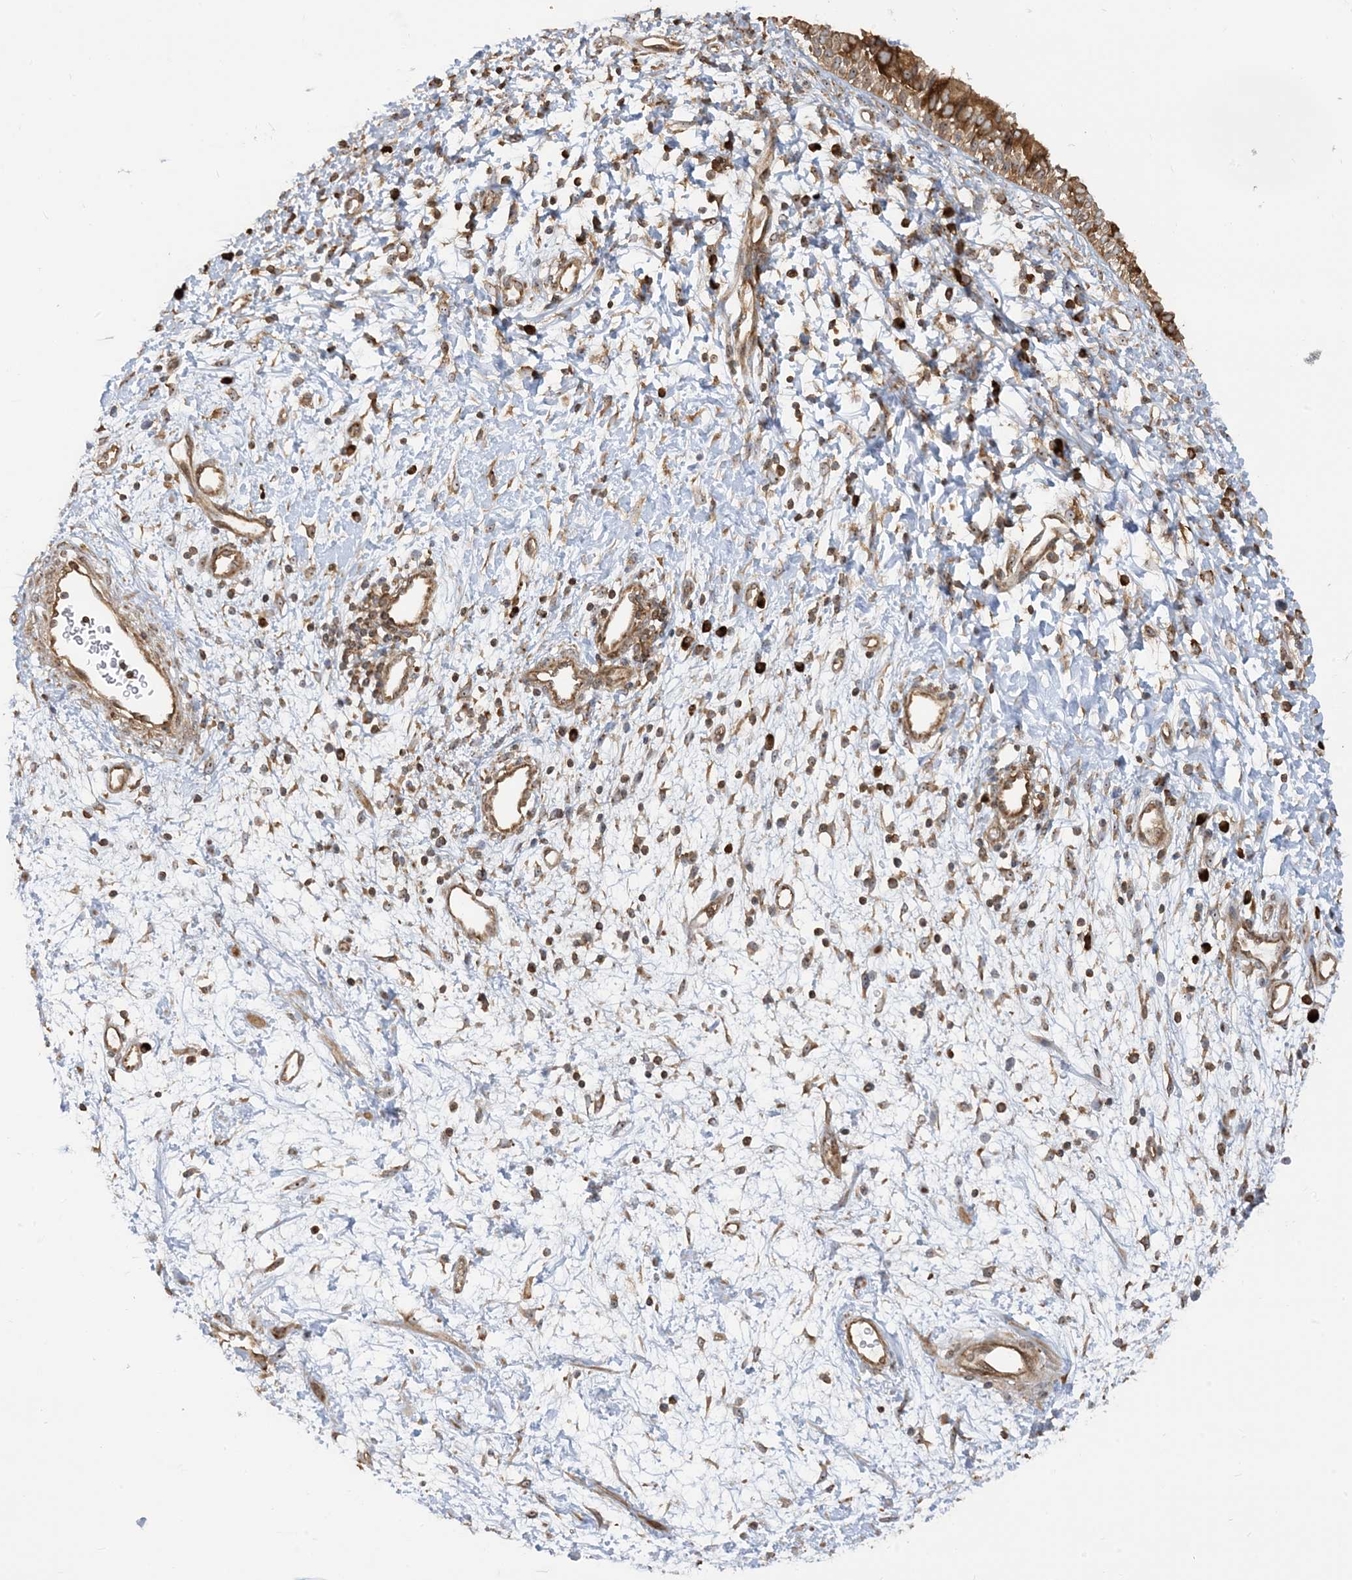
{"staining": {"intensity": "moderate", "quantity": ">75%", "location": "cytoplasmic/membranous"}, "tissue": "nasopharynx", "cell_type": "Respiratory epithelial cells", "image_type": "normal", "snomed": [{"axis": "morphology", "description": "Normal tissue, NOS"}, {"axis": "topography", "description": "Nasopharynx"}], "caption": "Benign nasopharynx demonstrates moderate cytoplasmic/membranous expression in approximately >75% of respiratory epithelial cells, visualized by immunohistochemistry.", "gene": "SRP72", "patient": {"sex": "male", "age": 22}}